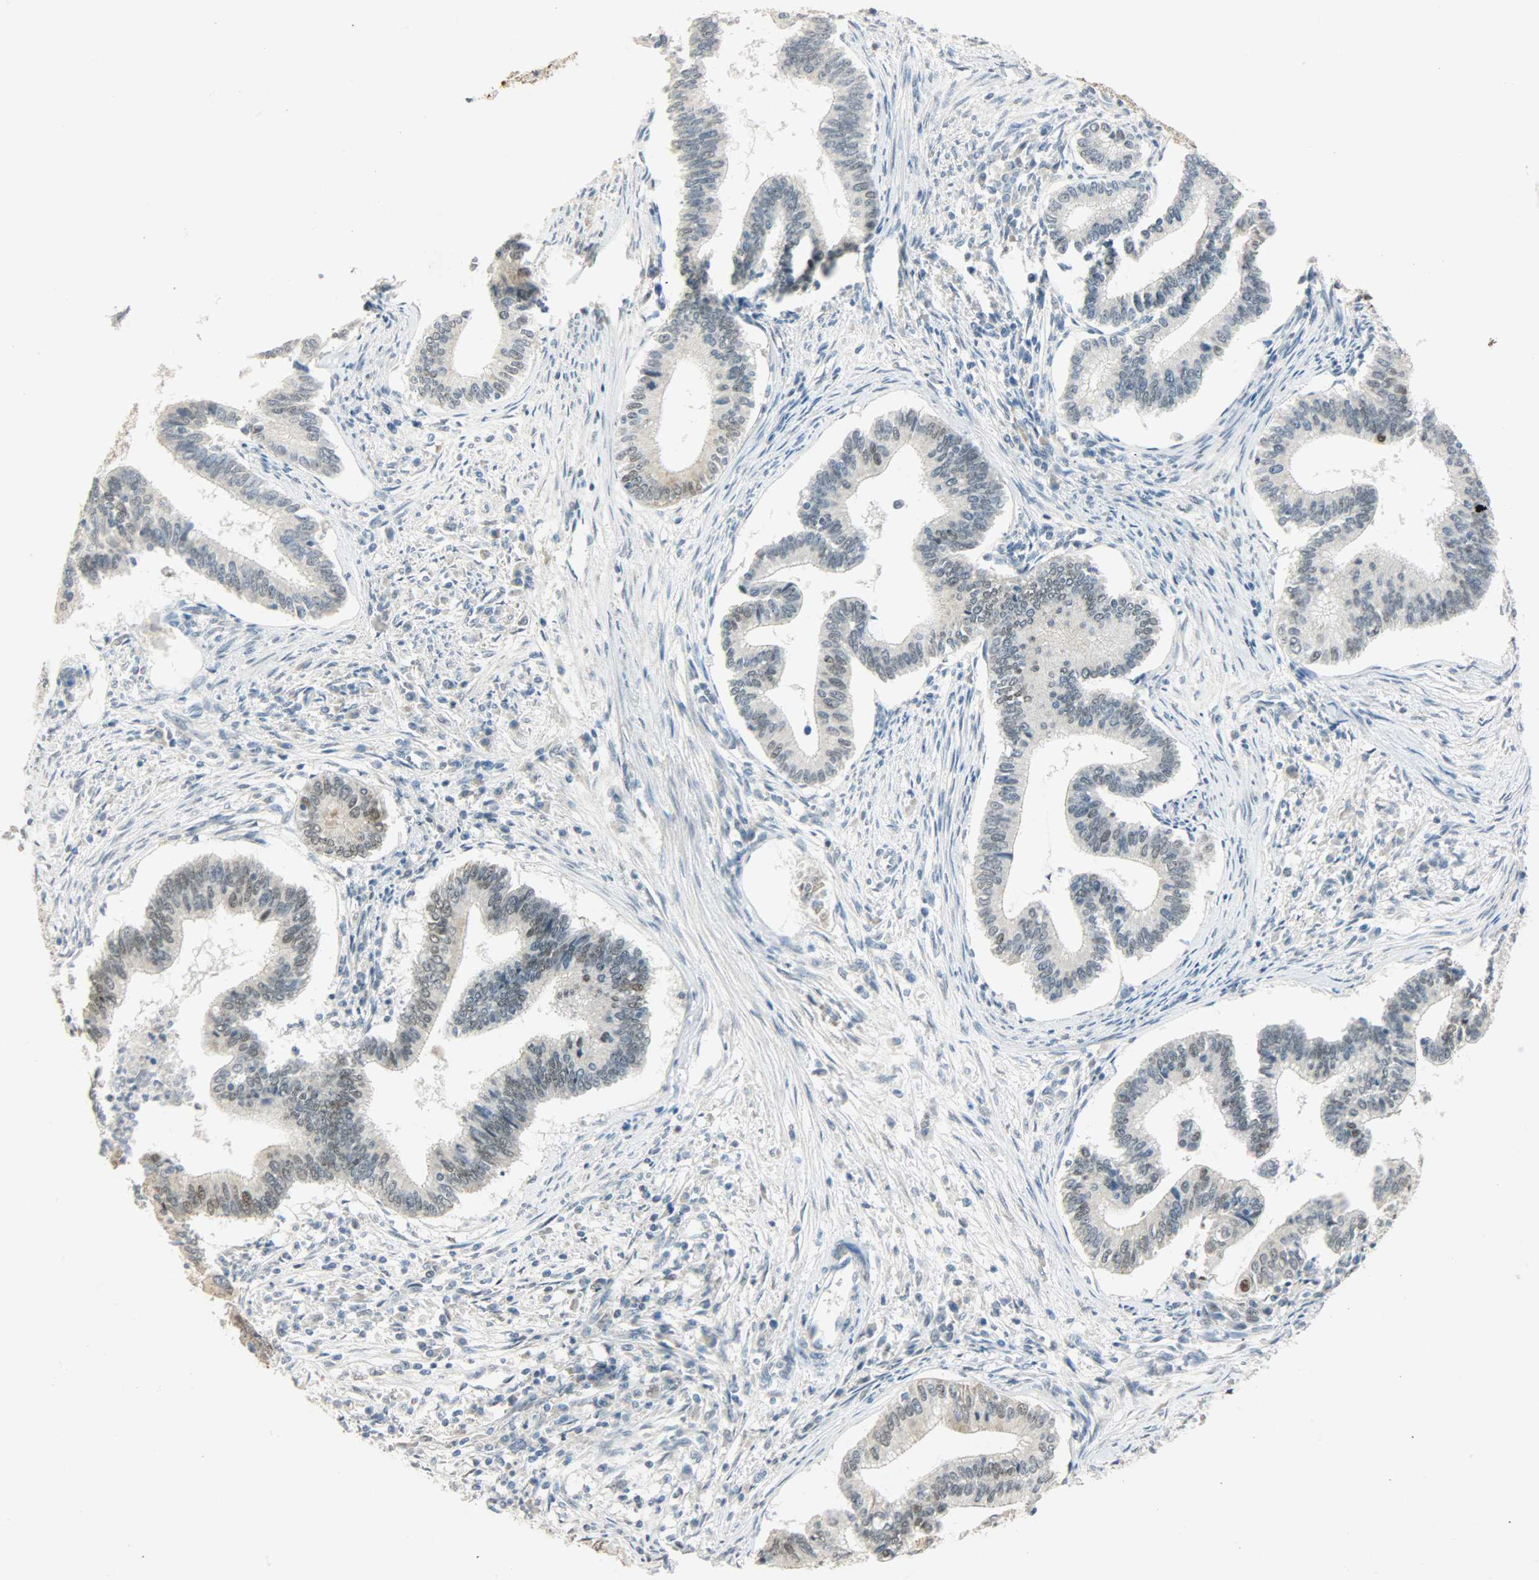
{"staining": {"intensity": "moderate", "quantity": "25%-75%", "location": "cytoplasmic/membranous,nuclear"}, "tissue": "cervical cancer", "cell_type": "Tumor cells", "image_type": "cancer", "snomed": [{"axis": "morphology", "description": "Adenocarcinoma, NOS"}, {"axis": "topography", "description": "Cervix"}], "caption": "Immunohistochemical staining of human cervical adenocarcinoma displays medium levels of moderate cytoplasmic/membranous and nuclear protein expression in about 25%-75% of tumor cells.", "gene": "PPARG", "patient": {"sex": "female", "age": 36}}